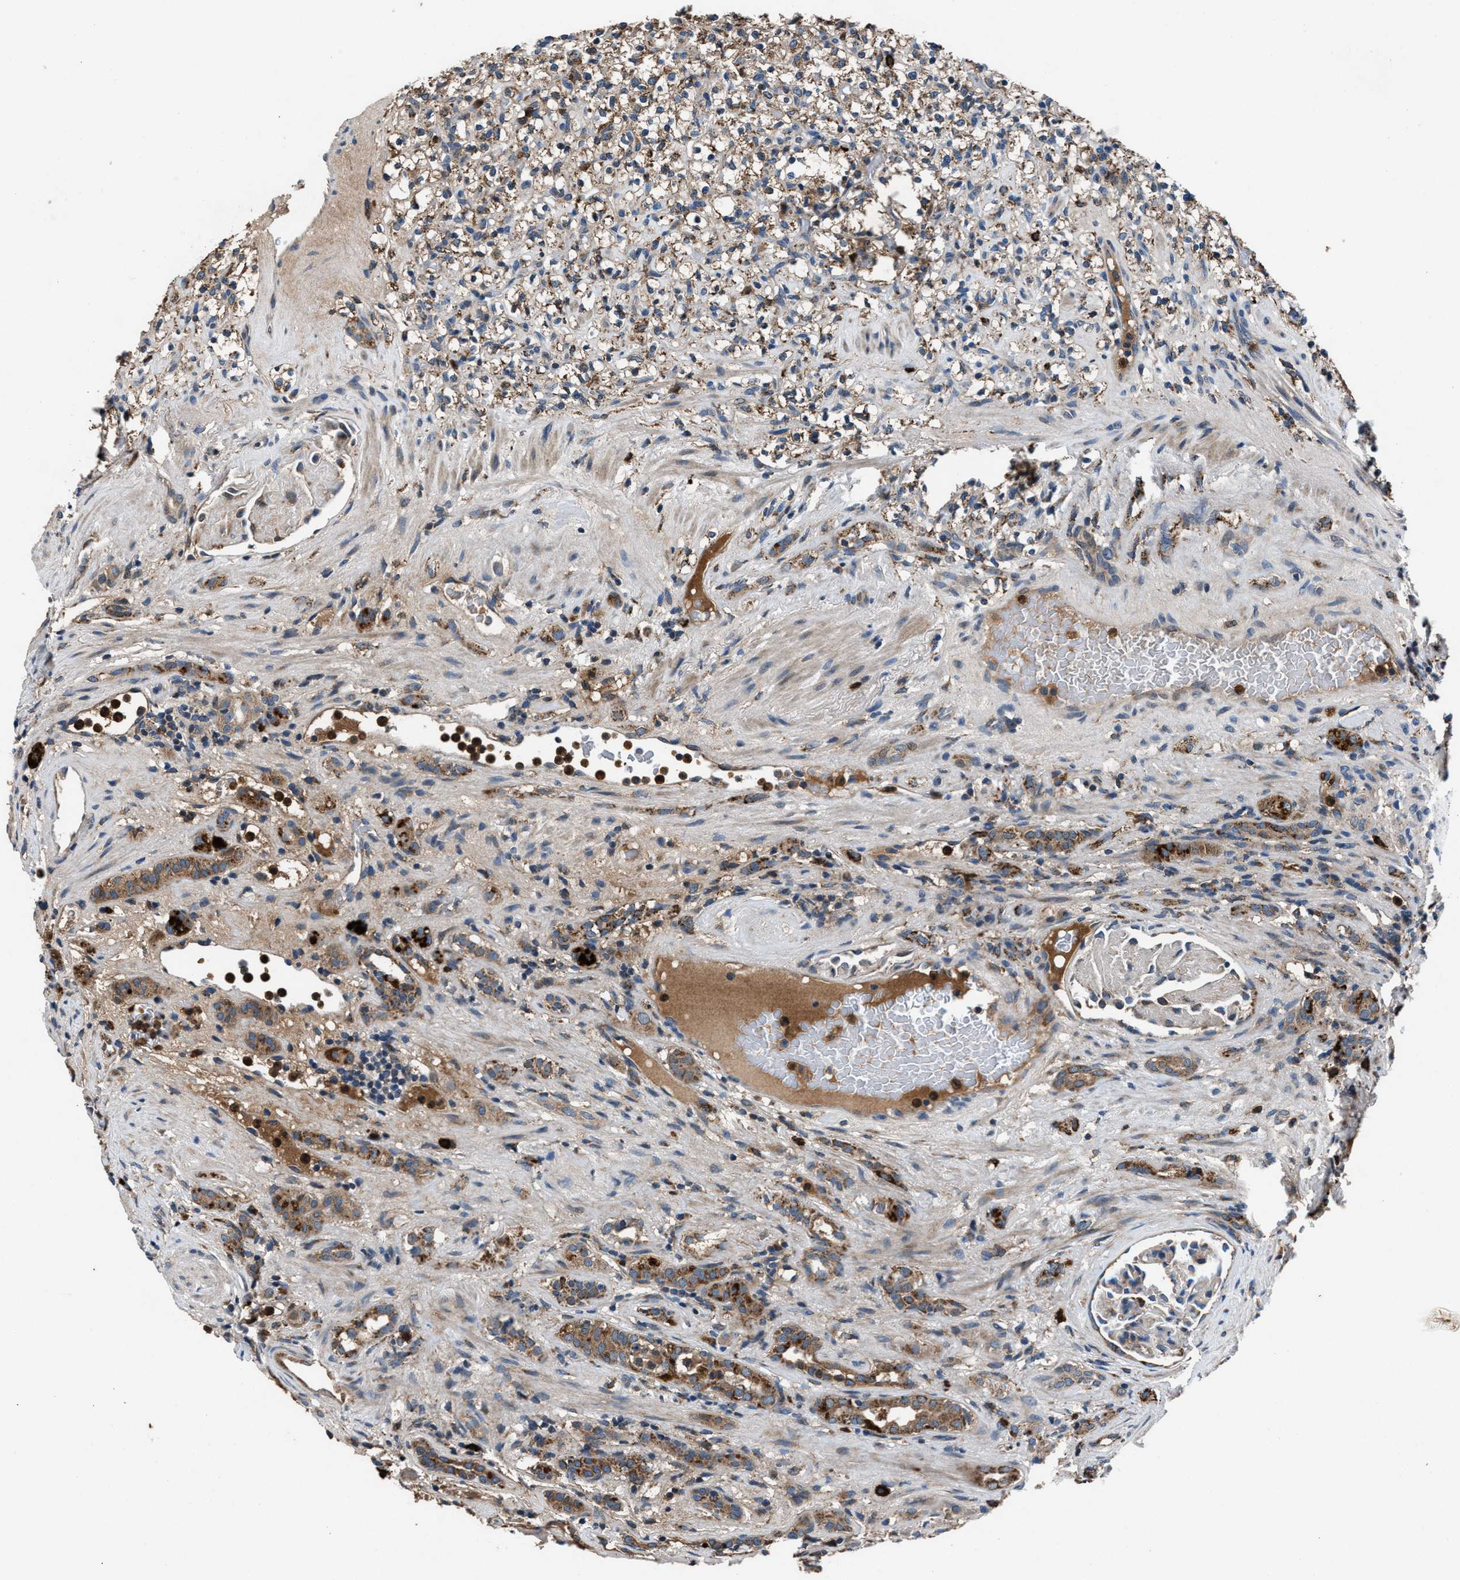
{"staining": {"intensity": "moderate", "quantity": "<25%", "location": "cytoplasmic/membranous"}, "tissue": "renal cancer", "cell_type": "Tumor cells", "image_type": "cancer", "snomed": [{"axis": "morphology", "description": "Normal tissue, NOS"}, {"axis": "morphology", "description": "Adenocarcinoma, NOS"}, {"axis": "topography", "description": "Kidney"}], "caption": "A micrograph of renal adenocarcinoma stained for a protein shows moderate cytoplasmic/membranous brown staining in tumor cells. (brown staining indicates protein expression, while blue staining denotes nuclei).", "gene": "FAM221A", "patient": {"sex": "female", "age": 72}}